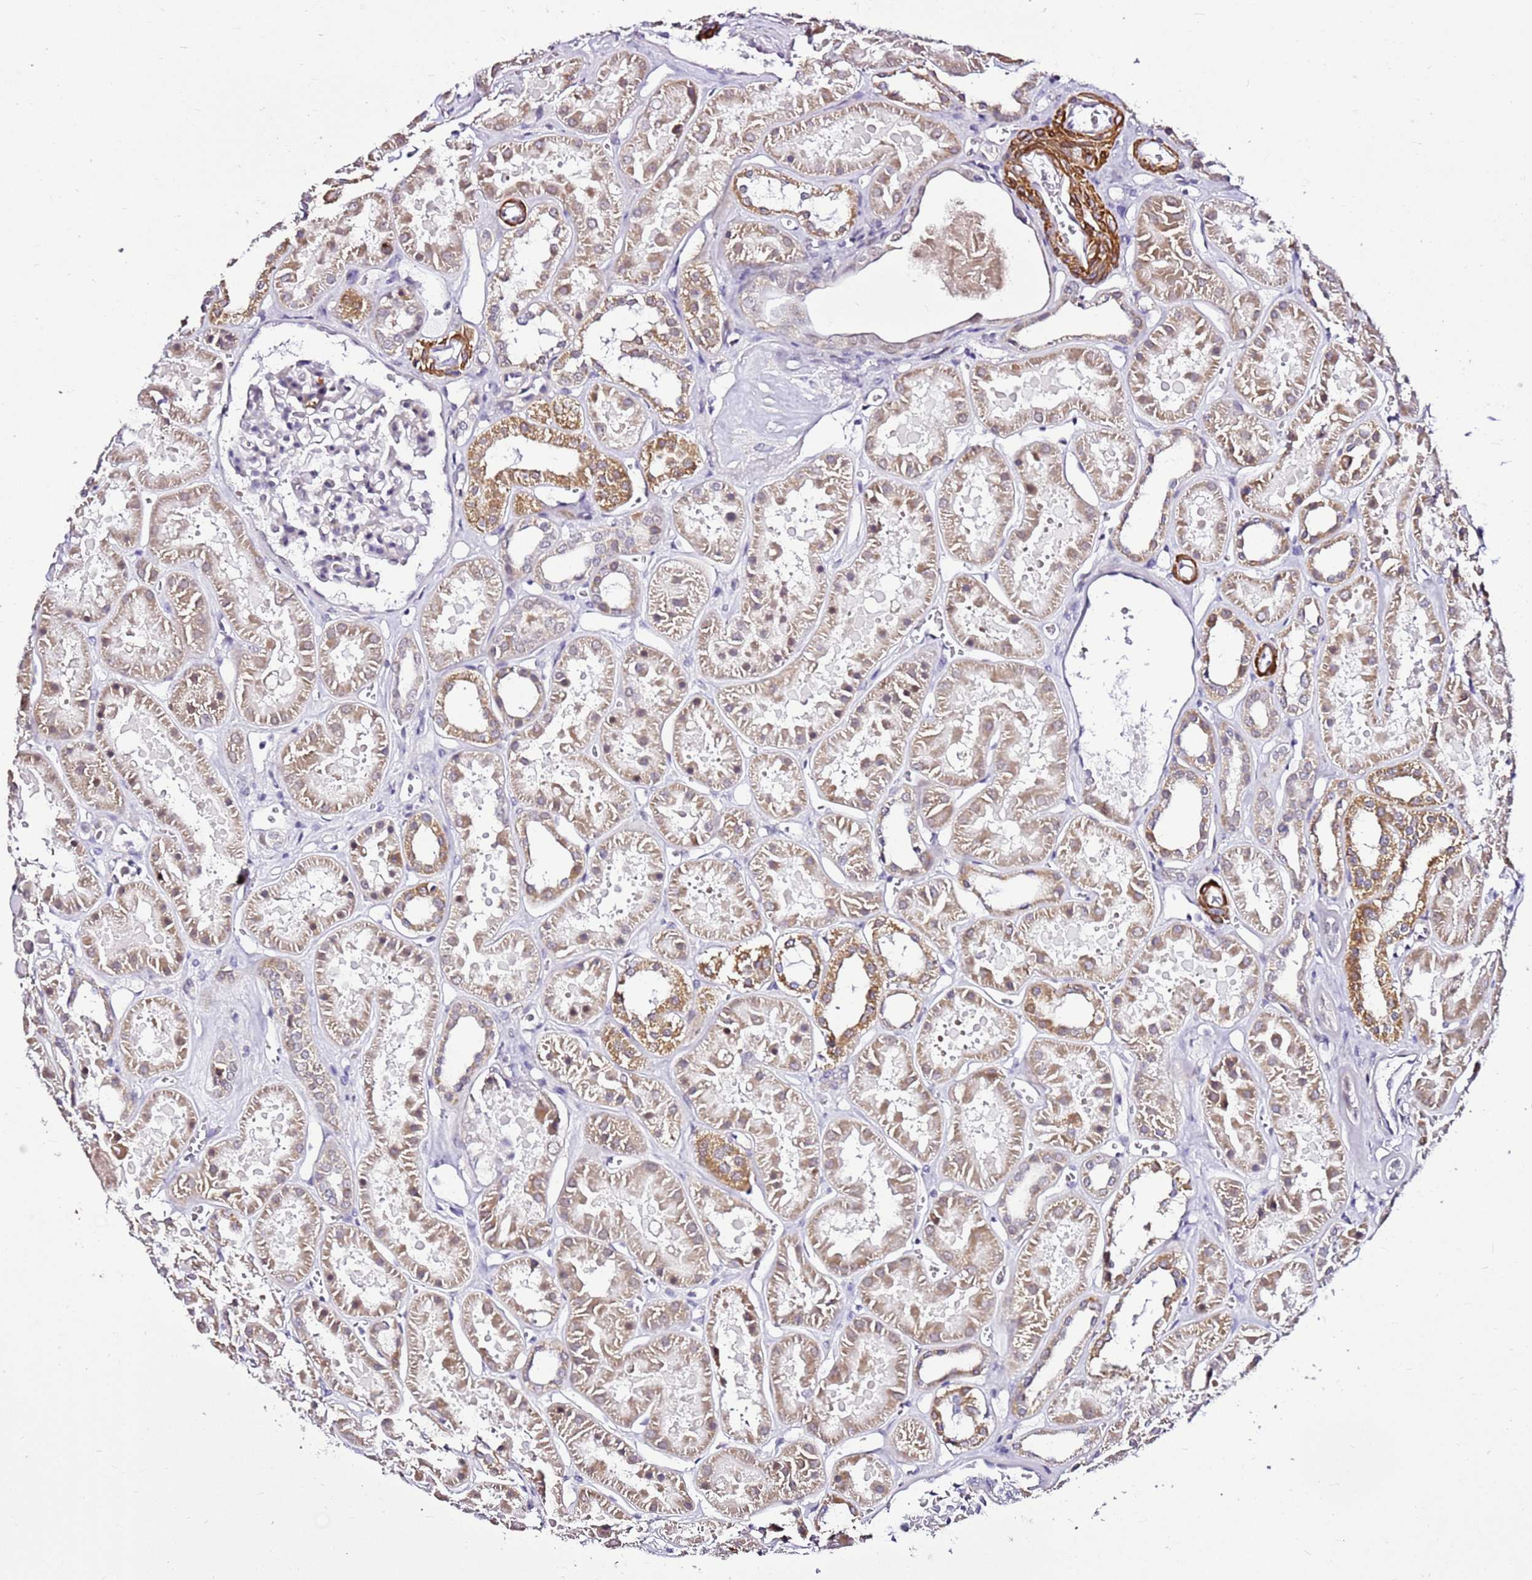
{"staining": {"intensity": "negative", "quantity": "none", "location": "none"}, "tissue": "kidney", "cell_type": "Cells in glomeruli", "image_type": "normal", "snomed": [{"axis": "morphology", "description": "Normal tissue, NOS"}, {"axis": "topography", "description": "Kidney"}], "caption": "There is no significant staining in cells in glomeruli of kidney. (DAB IHC with hematoxylin counter stain).", "gene": "SMIM4", "patient": {"sex": "female", "age": 41}}